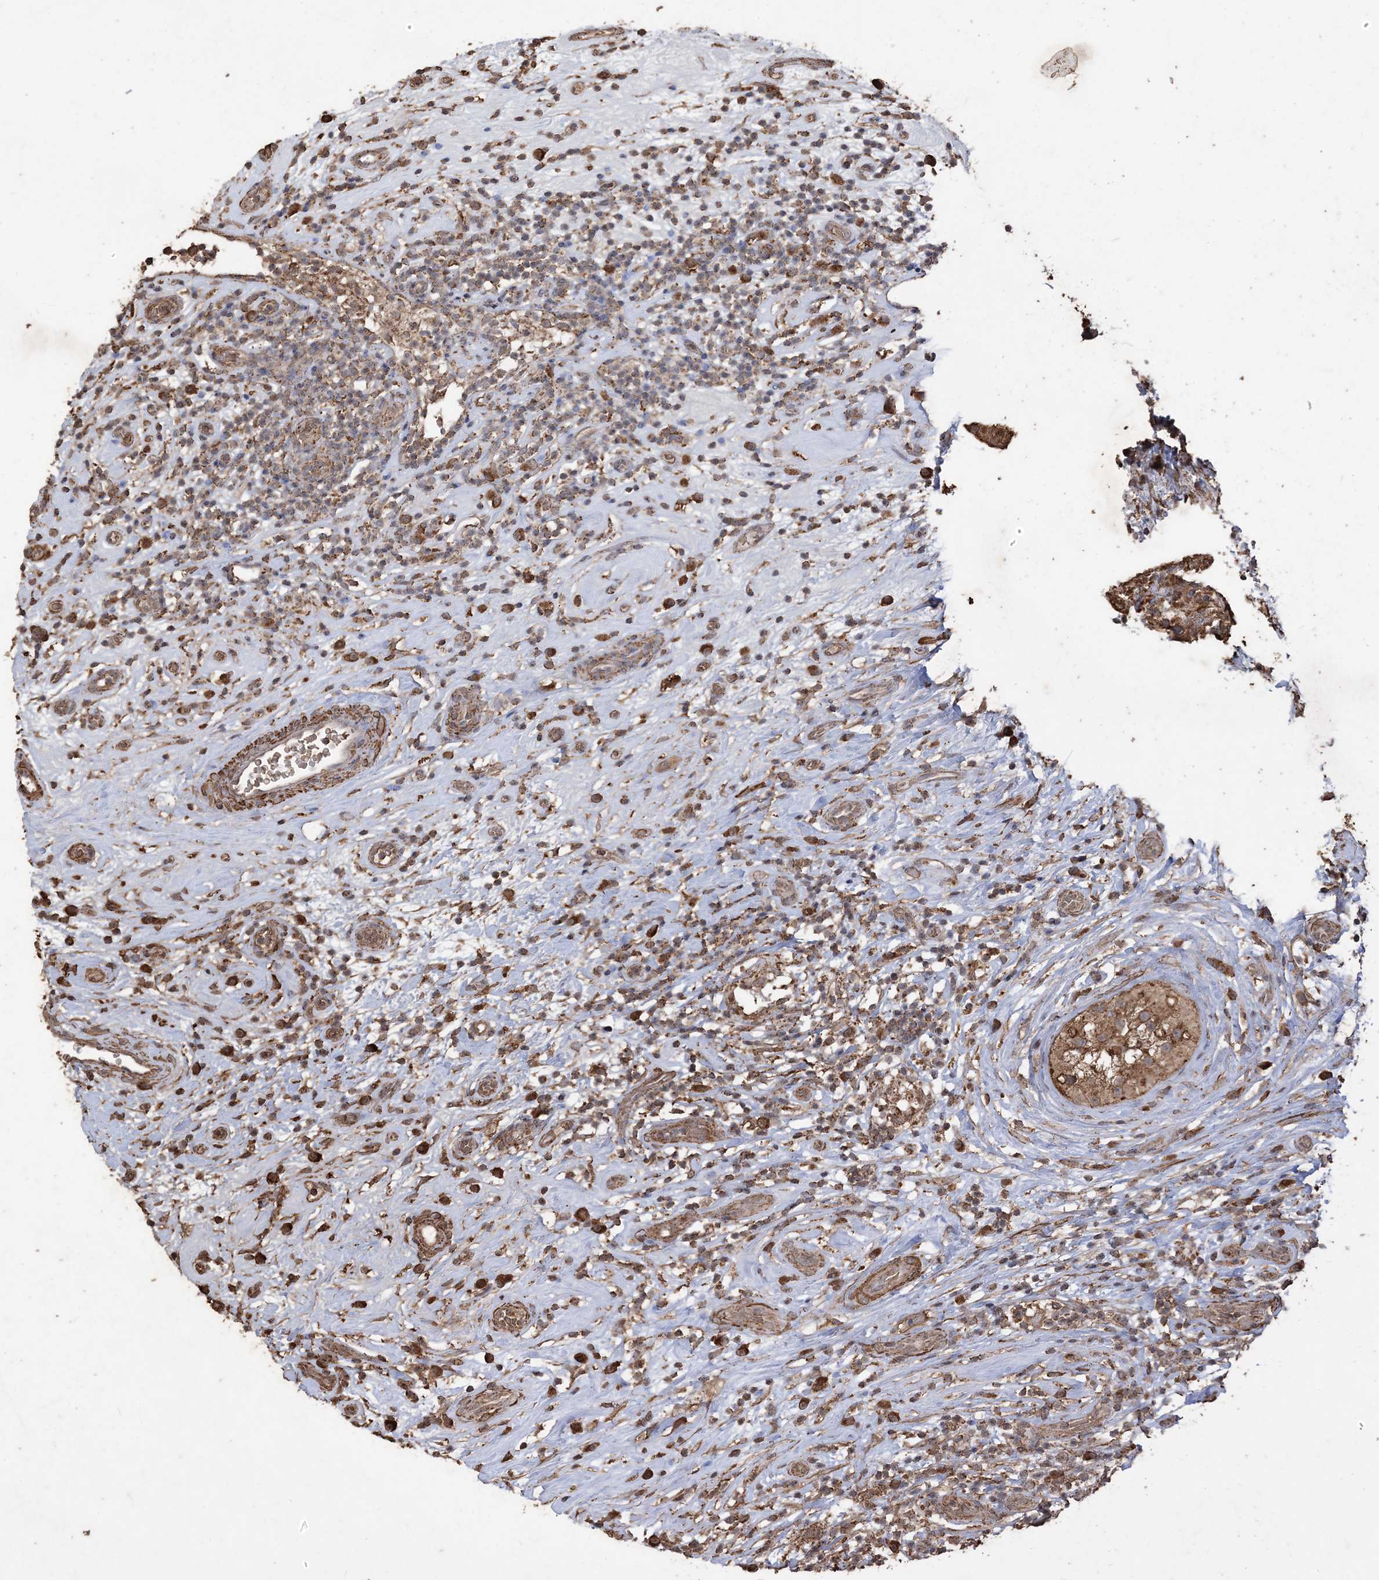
{"staining": {"intensity": "moderate", "quantity": ">75%", "location": "cytoplasmic/membranous"}, "tissue": "testis cancer", "cell_type": "Tumor cells", "image_type": "cancer", "snomed": [{"axis": "morphology", "description": "Seminoma, NOS"}, {"axis": "topography", "description": "Testis"}], "caption": "Protein staining exhibits moderate cytoplasmic/membranous expression in about >75% of tumor cells in seminoma (testis).", "gene": "HPS4", "patient": {"sex": "male", "age": 49}}